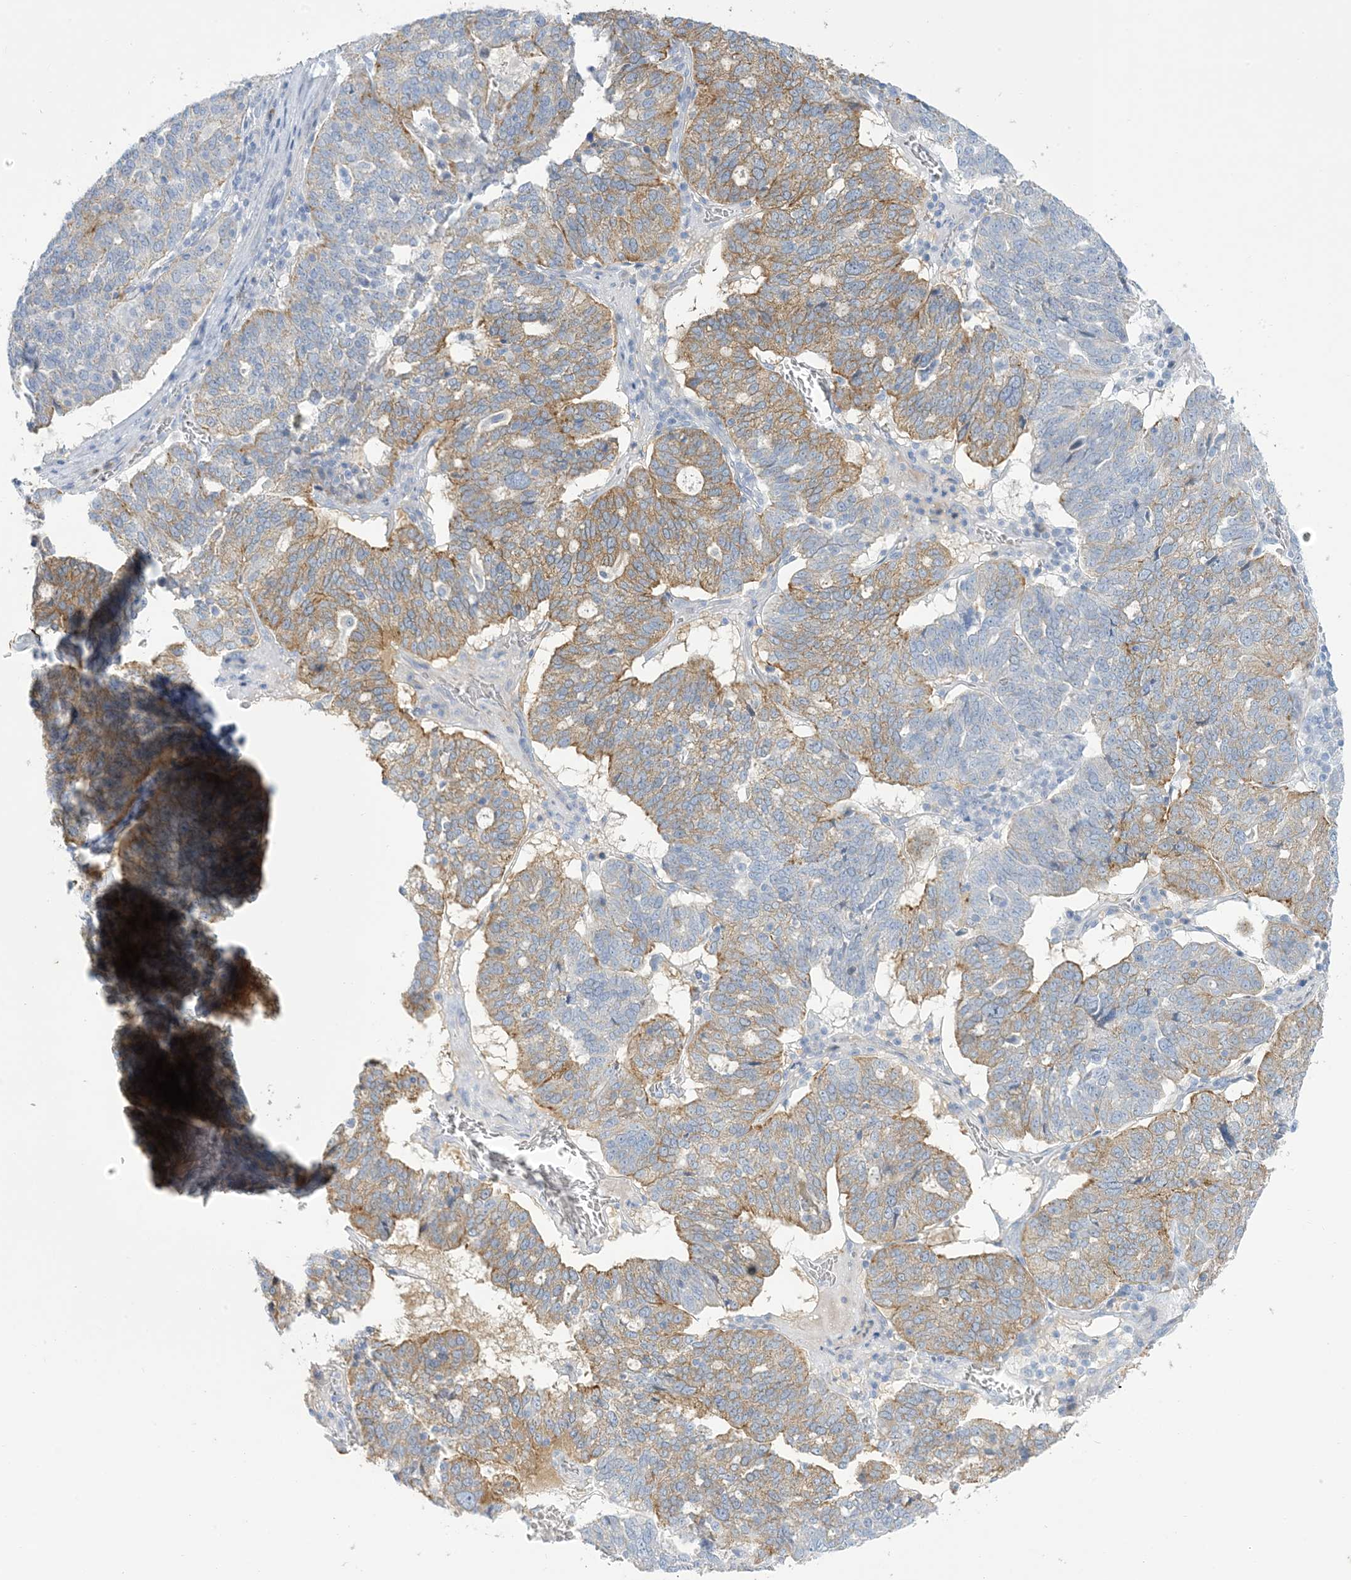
{"staining": {"intensity": "moderate", "quantity": "25%-75%", "location": "cytoplasmic/membranous"}, "tissue": "ovarian cancer", "cell_type": "Tumor cells", "image_type": "cancer", "snomed": [{"axis": "morphology", "description": "Cystadenocarcinoma, serous, NOS"}, {"axis": "topography", "description": "Ovary"}], "caption": "Ovarian cancer (serous cystadenocarcinoma) stained with a protein marker shows moderate staining in tumor cells.", "gene": "XIRP2", "patient": {"sex": "female", "age": 59}}